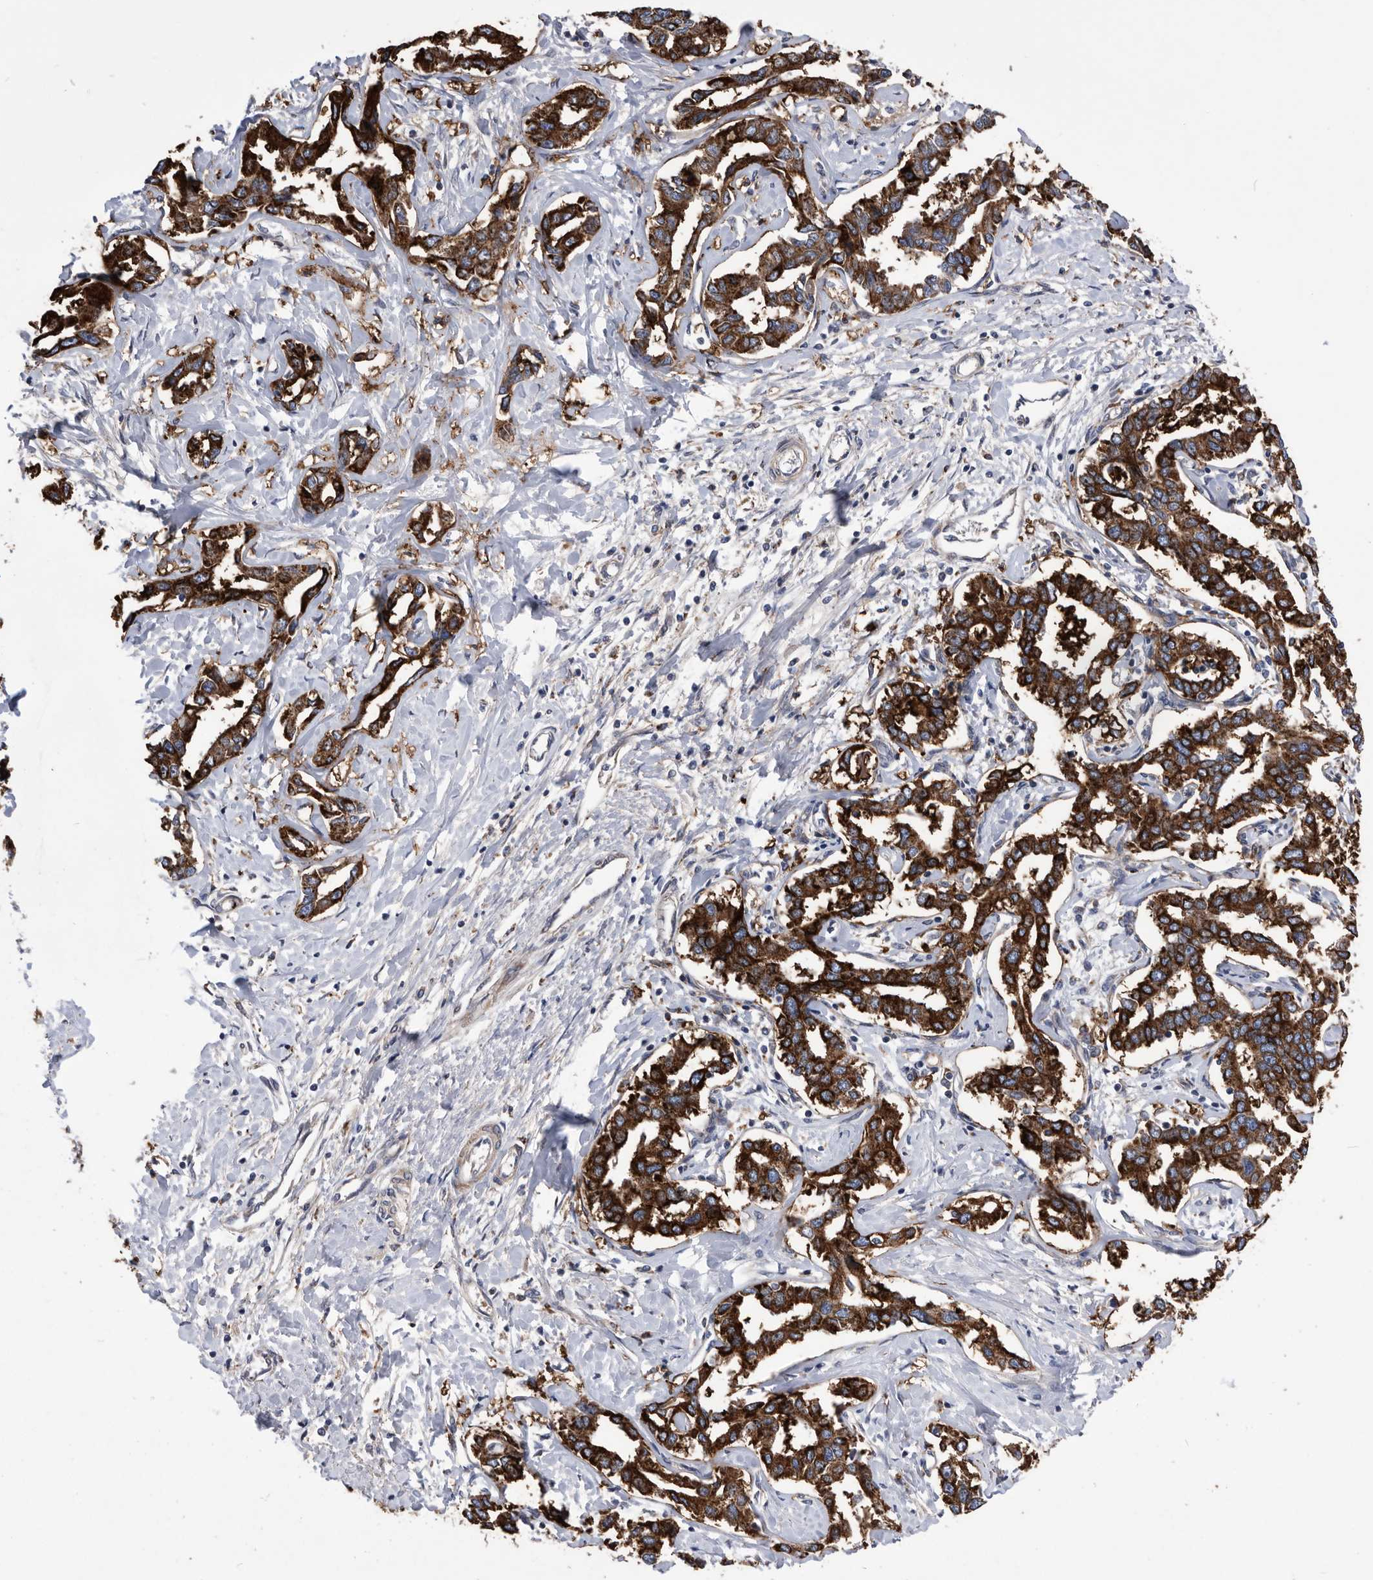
{"staining": {"intensity": "strong", "quantity": ">75%", "location": "cytoplasmic/membranous"}, "tissue": "liver cancer", "cell_type": "Tumor cells", "image_type": "cancer", "snomed": [{"axis": "morphology", "description": "Cholangiocarcinoma"}, {"axis": "topography", "description": "Liver"}], "caption": "Strong cytoplasmic/membranous expression for a protein is seen in approximately >75% of tumor cells of liver cancer using immunohistochemistry.", "gene": "BAIAP3", "patient": {"sex": "male", "age": 59}}